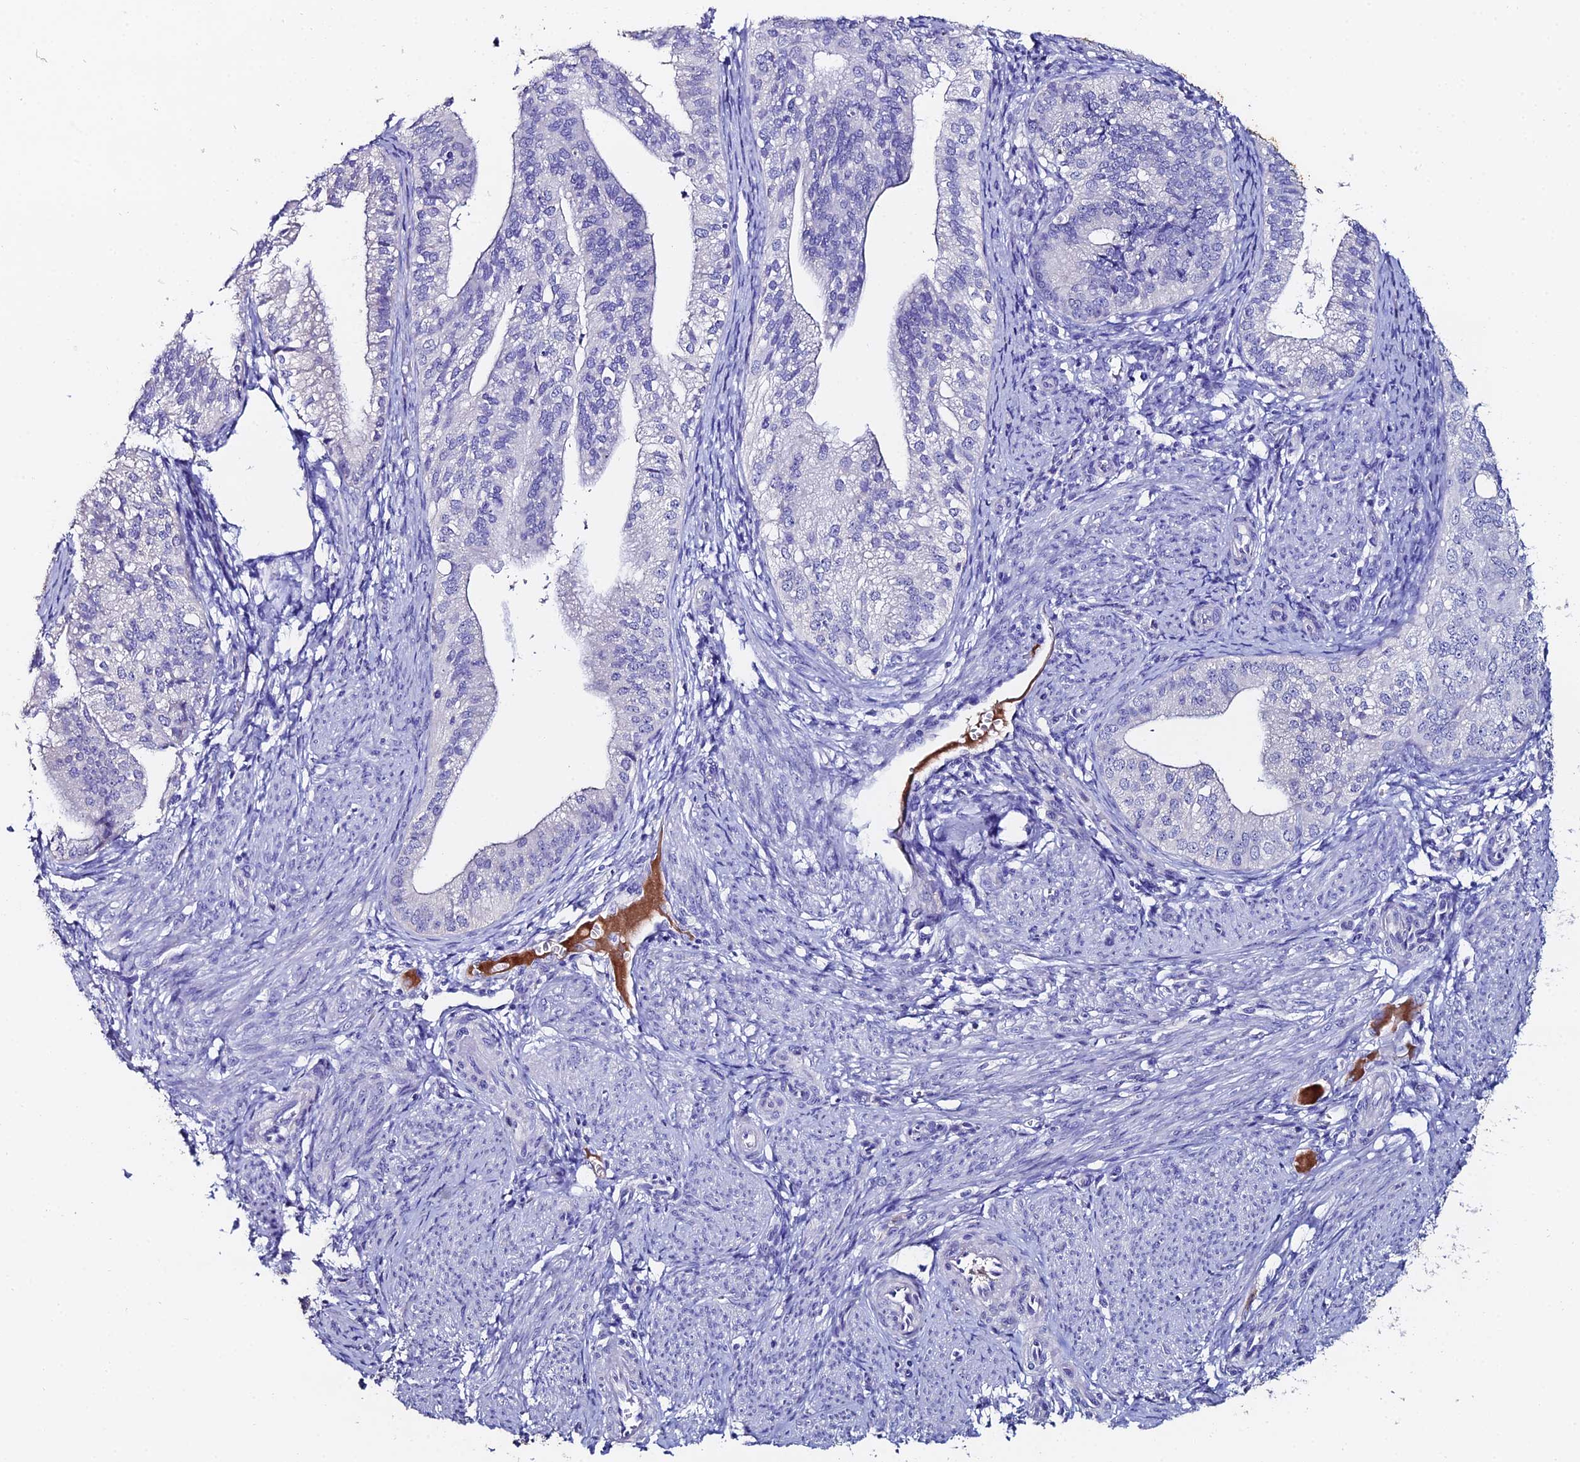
{"staining": {"intensity": "negative", "quantity": "none", "location": "none"}, "tissue": "endometrial cancer", "cell_type": "Tumor cells", "image_type": "cancer", "snomed": [{"axis": "morphology", "description": "Adenocarcinoma, NOS"}, {"axis": "topography", "description": "Endometrium"}], "caption": "Protein analysis of endometrial cancer demonstrates no significant staining in tumor cells. (DAB immunohistochemistry (IHC), high magnification).", "gene": "ESRRG", "patient": {"sex": "female", "age": 50}}